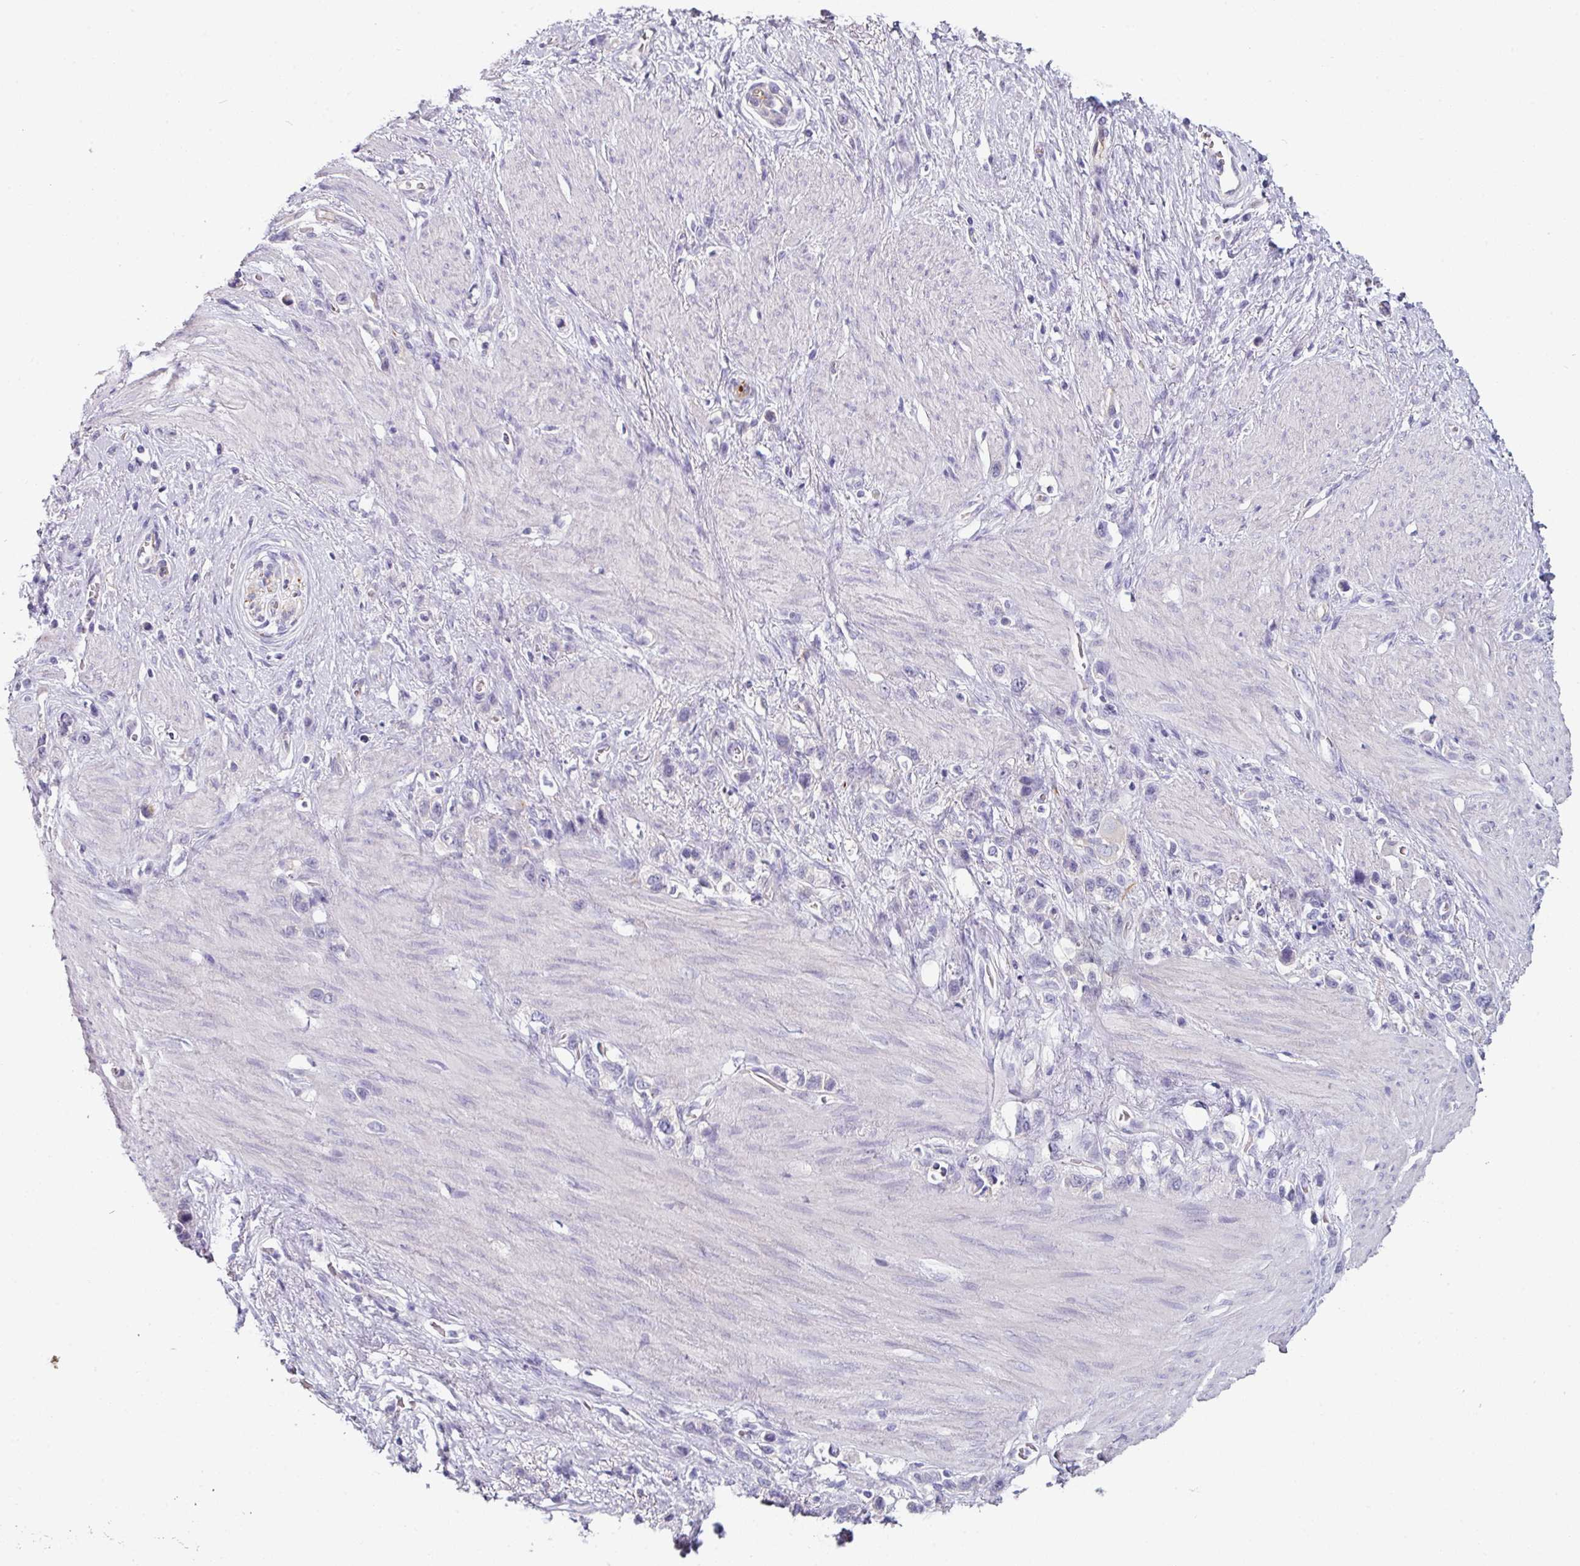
{"staining": {"intensity": "negative", "quantity": "none", "location": "none"}, "tissue": "stomach cancer", "cell_type": "Tumor cells", "image_type": "cancer", "snomed": [{"axis": "morphology", "description": "Adenocarcinoma, NOS"}, {"axis": "topography", "description": "Stomach"}], "caption": "Stomach adenocarcinoma was stained to show a protein in brown. There is no significant staining in tumor cells.", "gene": "SLC17A7", "patient": {"sex": "female", "age": 65}}